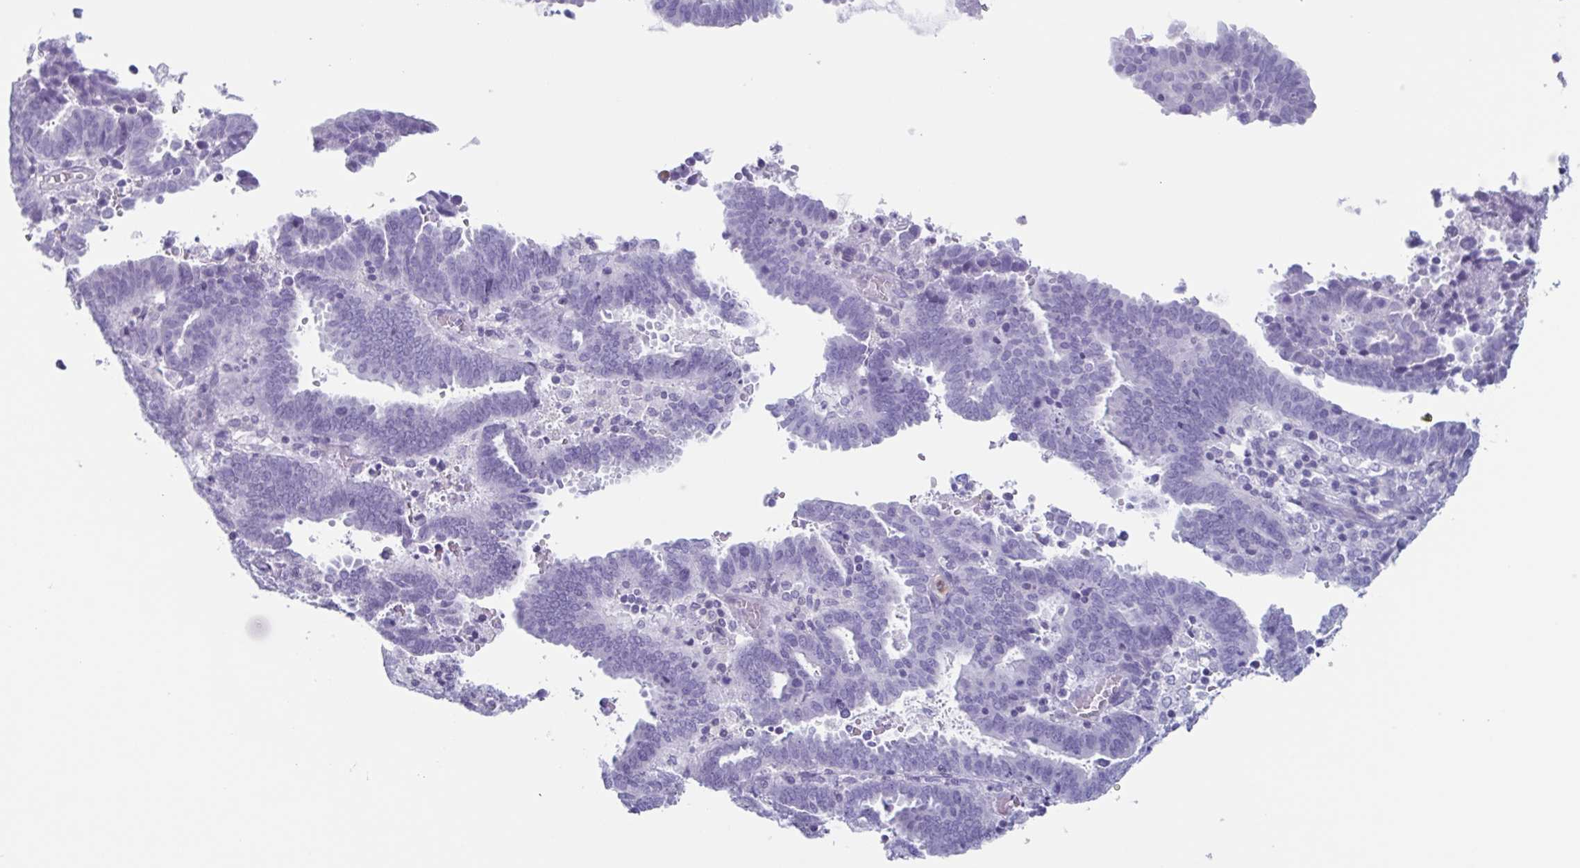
{"staining": {"intensity": "negative", "quantity": "none", "location": "none"}, "tissue": "endometrial cancer", "cell_type": "Tumor cells", "image_type": "cancer", "snomed": [{"axis": "morphology", "description": "Adenocarcinoma, NOS"}, {"axis": "topography", "description": "Uterus"}], "caption": "A high-resolution photomicrograph shows immunohistochemistry (IHC) staining of adenocarcinoma (endometrial), which exhibits no significant expression in tumor cells. Nuclei are stained in blue.", "gene": "BPI", "patient": {"sex": "female", "age": 83}}